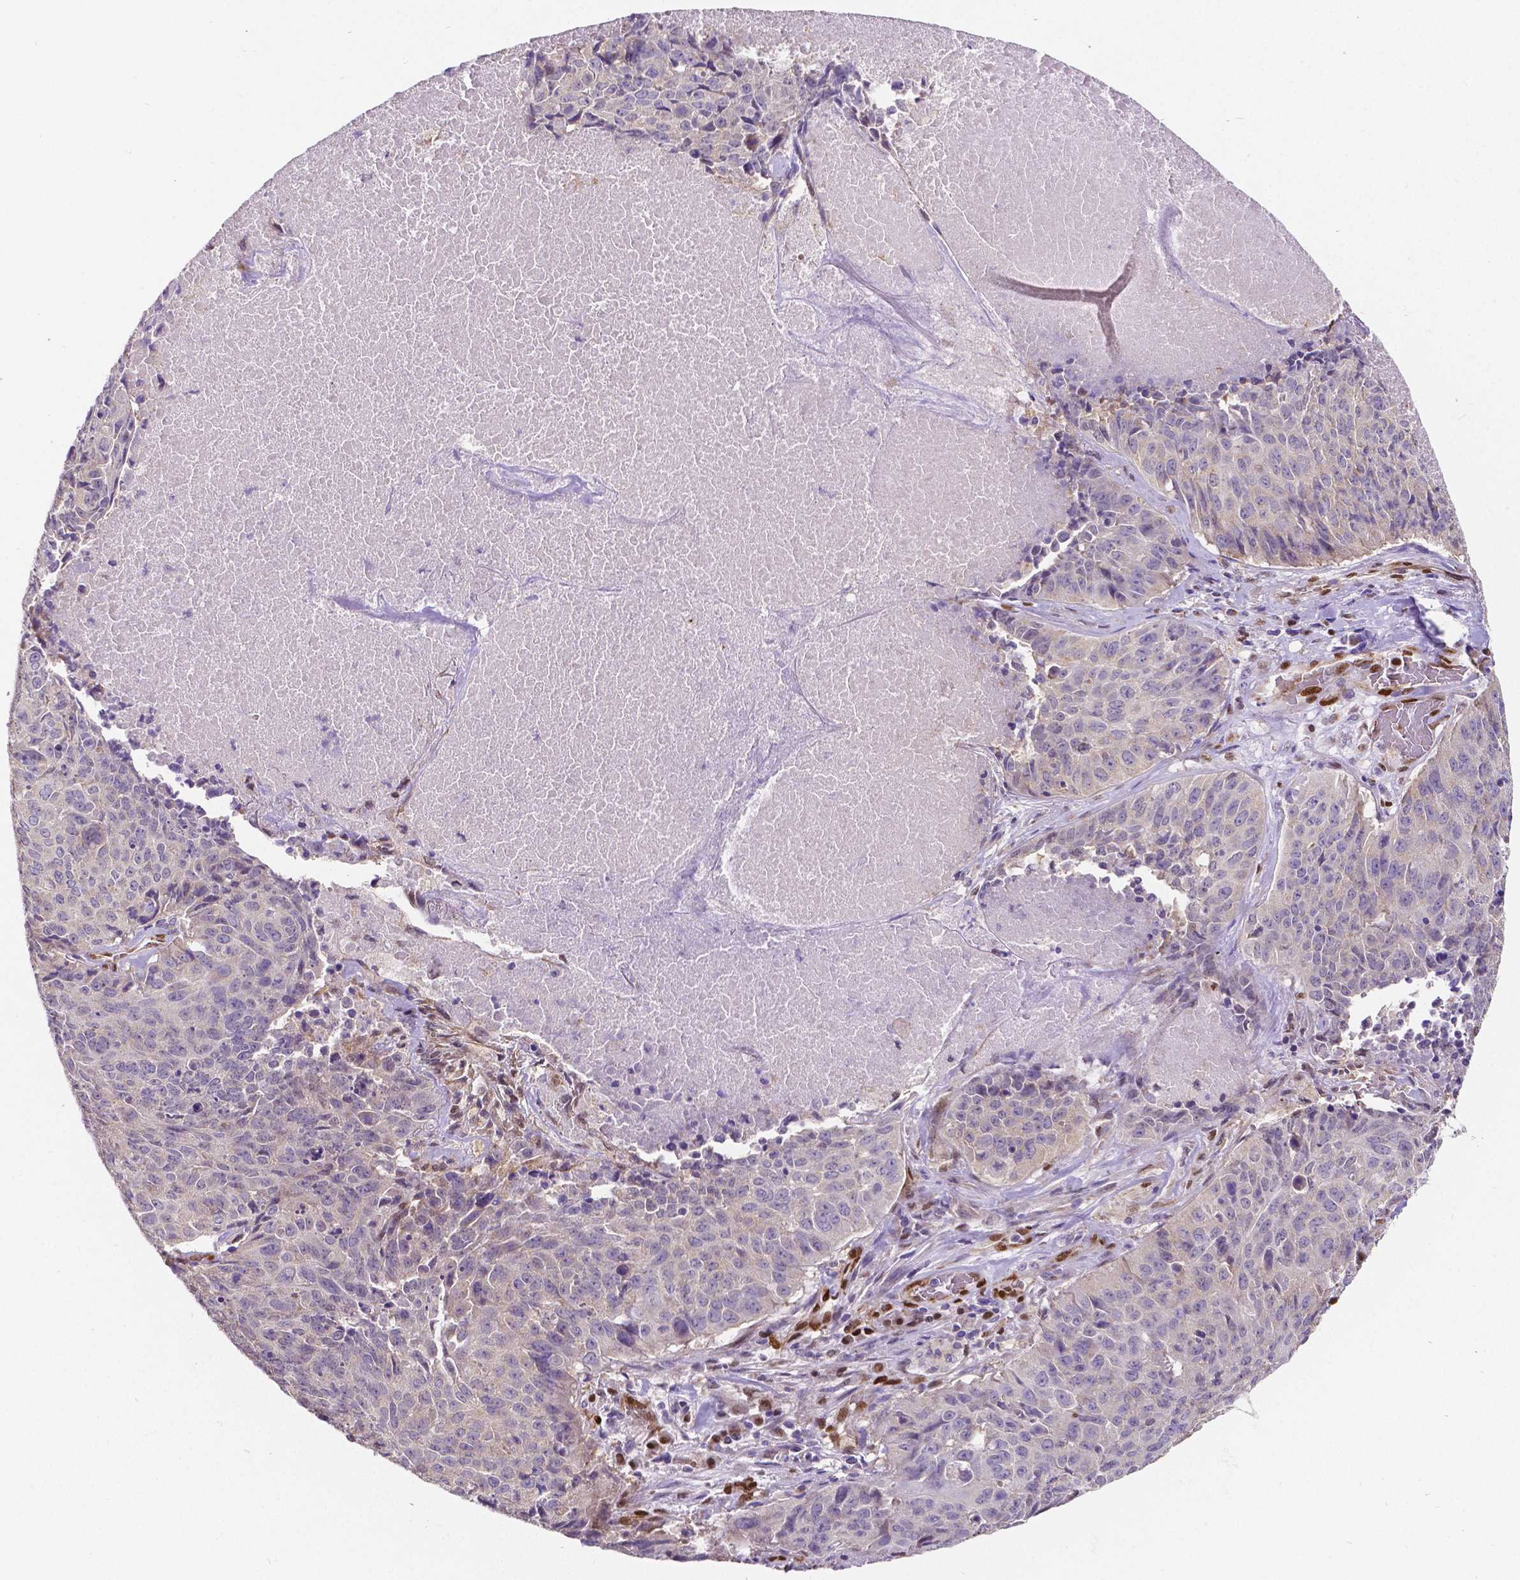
{"staining": {"intensity": "negative", "quantity": "none", "location": "none"}, "tissue": "lung cancer", "cell_type": "Tumor cells", "image_type": "cancer", "snomed": [{"axis": "morphology", "description": "Normal tissue, NOS"}, {"axis": "morphology", "description": "Squamous cell carcinoma, NOS"}, {"axis": "topography", "description": "Bronchus"}, {"axis": "topography", "description": "Lung"}], "caption": "This is an immunohistochemistry (IHC) histopathology image of lung squamous cell carcinoma. There is no expression in tumor cells.", "gene": "MEF2C", "patient": {"sex": "male", "age": 64}}